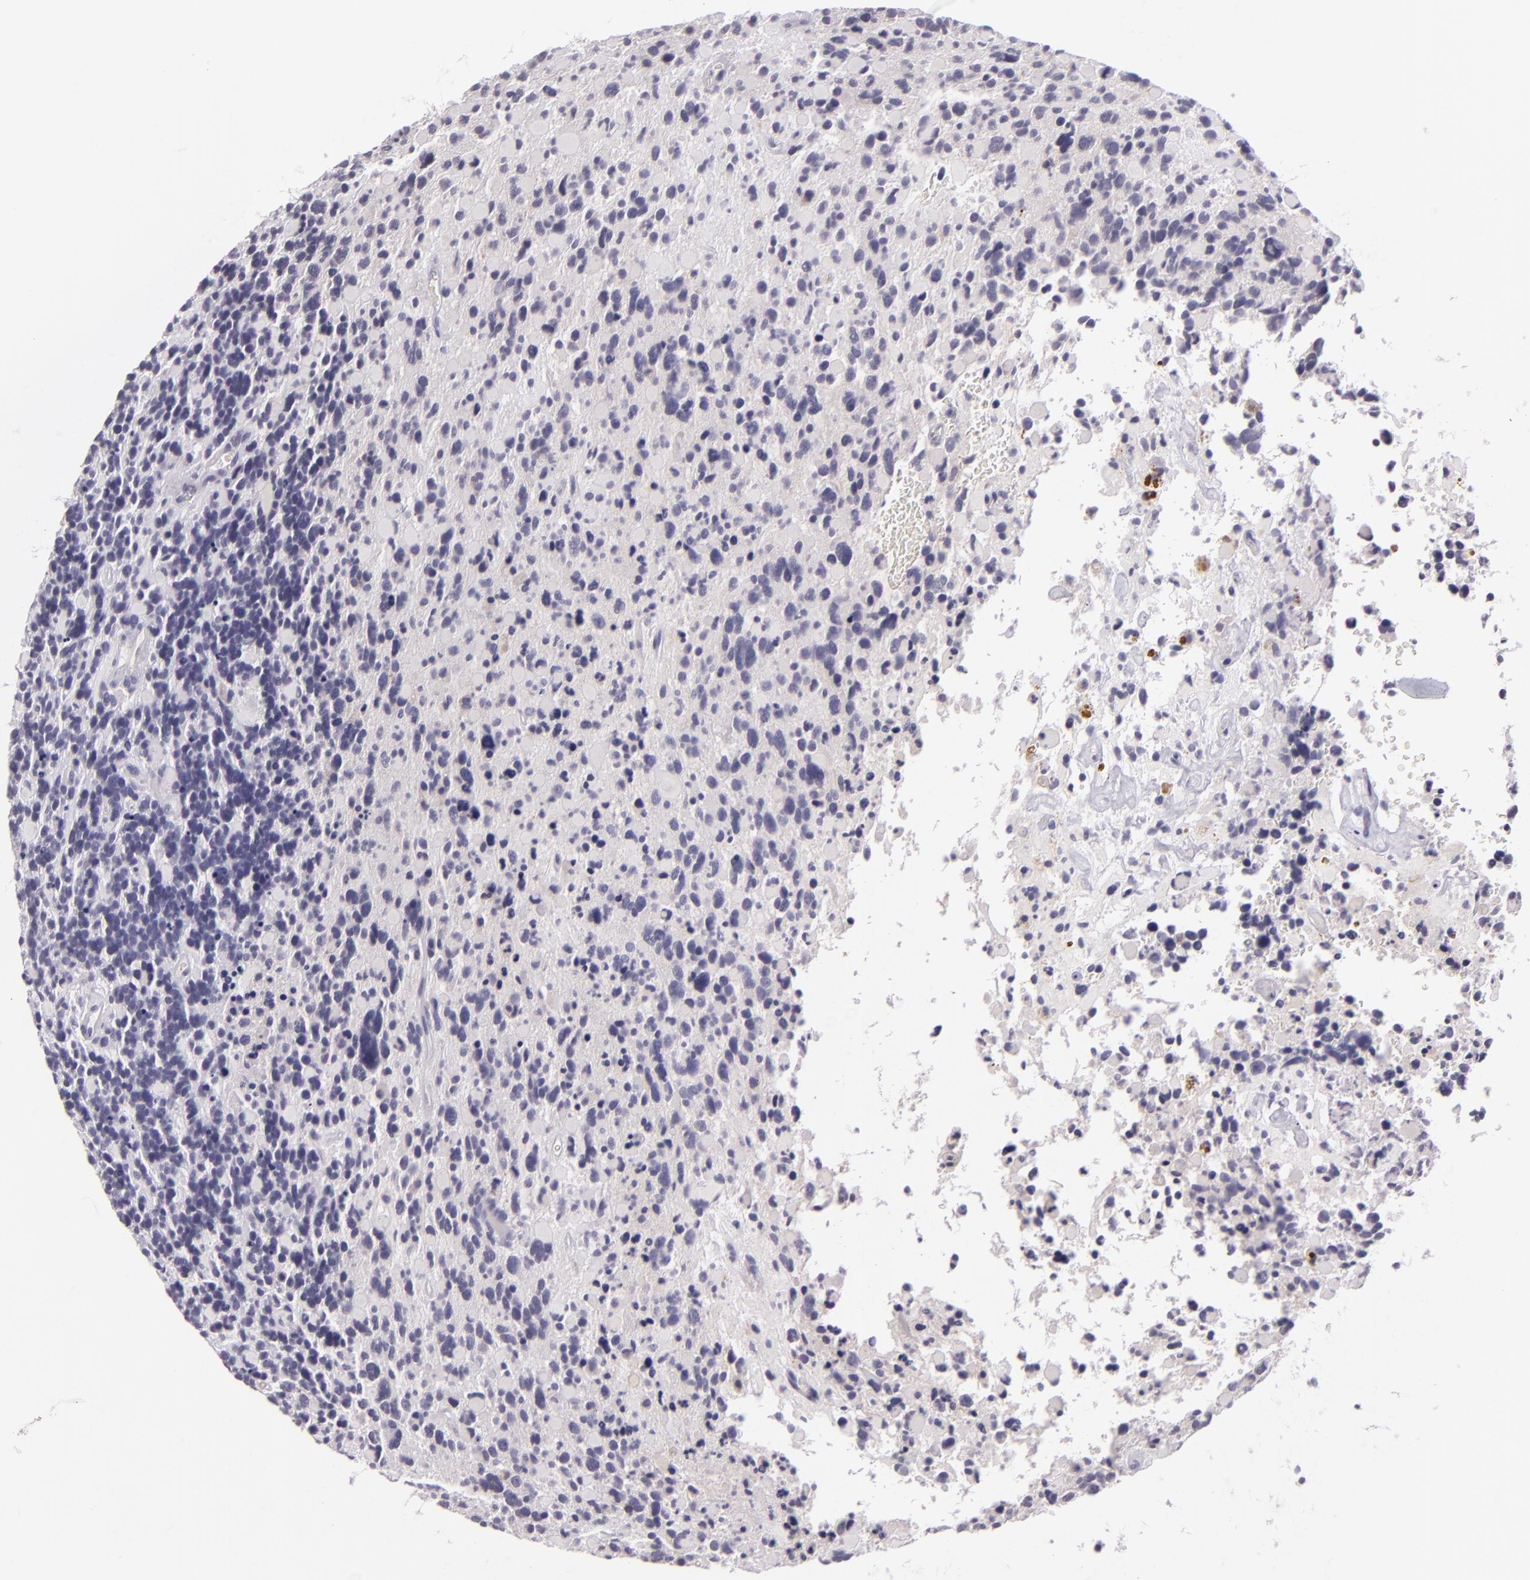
{"staining": {"intensity": "negative", "quantity": "none", "location": "none"}, "tissue": "glioma", "cell_type": "Tumor cells", "image_type": "cancer", "snomed": [{"axis": "morphology", "description": "Glioma, malignant, High grade"}, {"axis": "topography", "description": "Brain"}], "caption": "The immunohistochemistry histopathology image has no significant positivity in tumor cells of glioma tissue. Brightfield microscopy of IHC stained with DAB (brown) and hematoxylin (blue), captured at high magnification.", "gene": "EGFL6", "patient": {"sex": "female", "age": 37}}